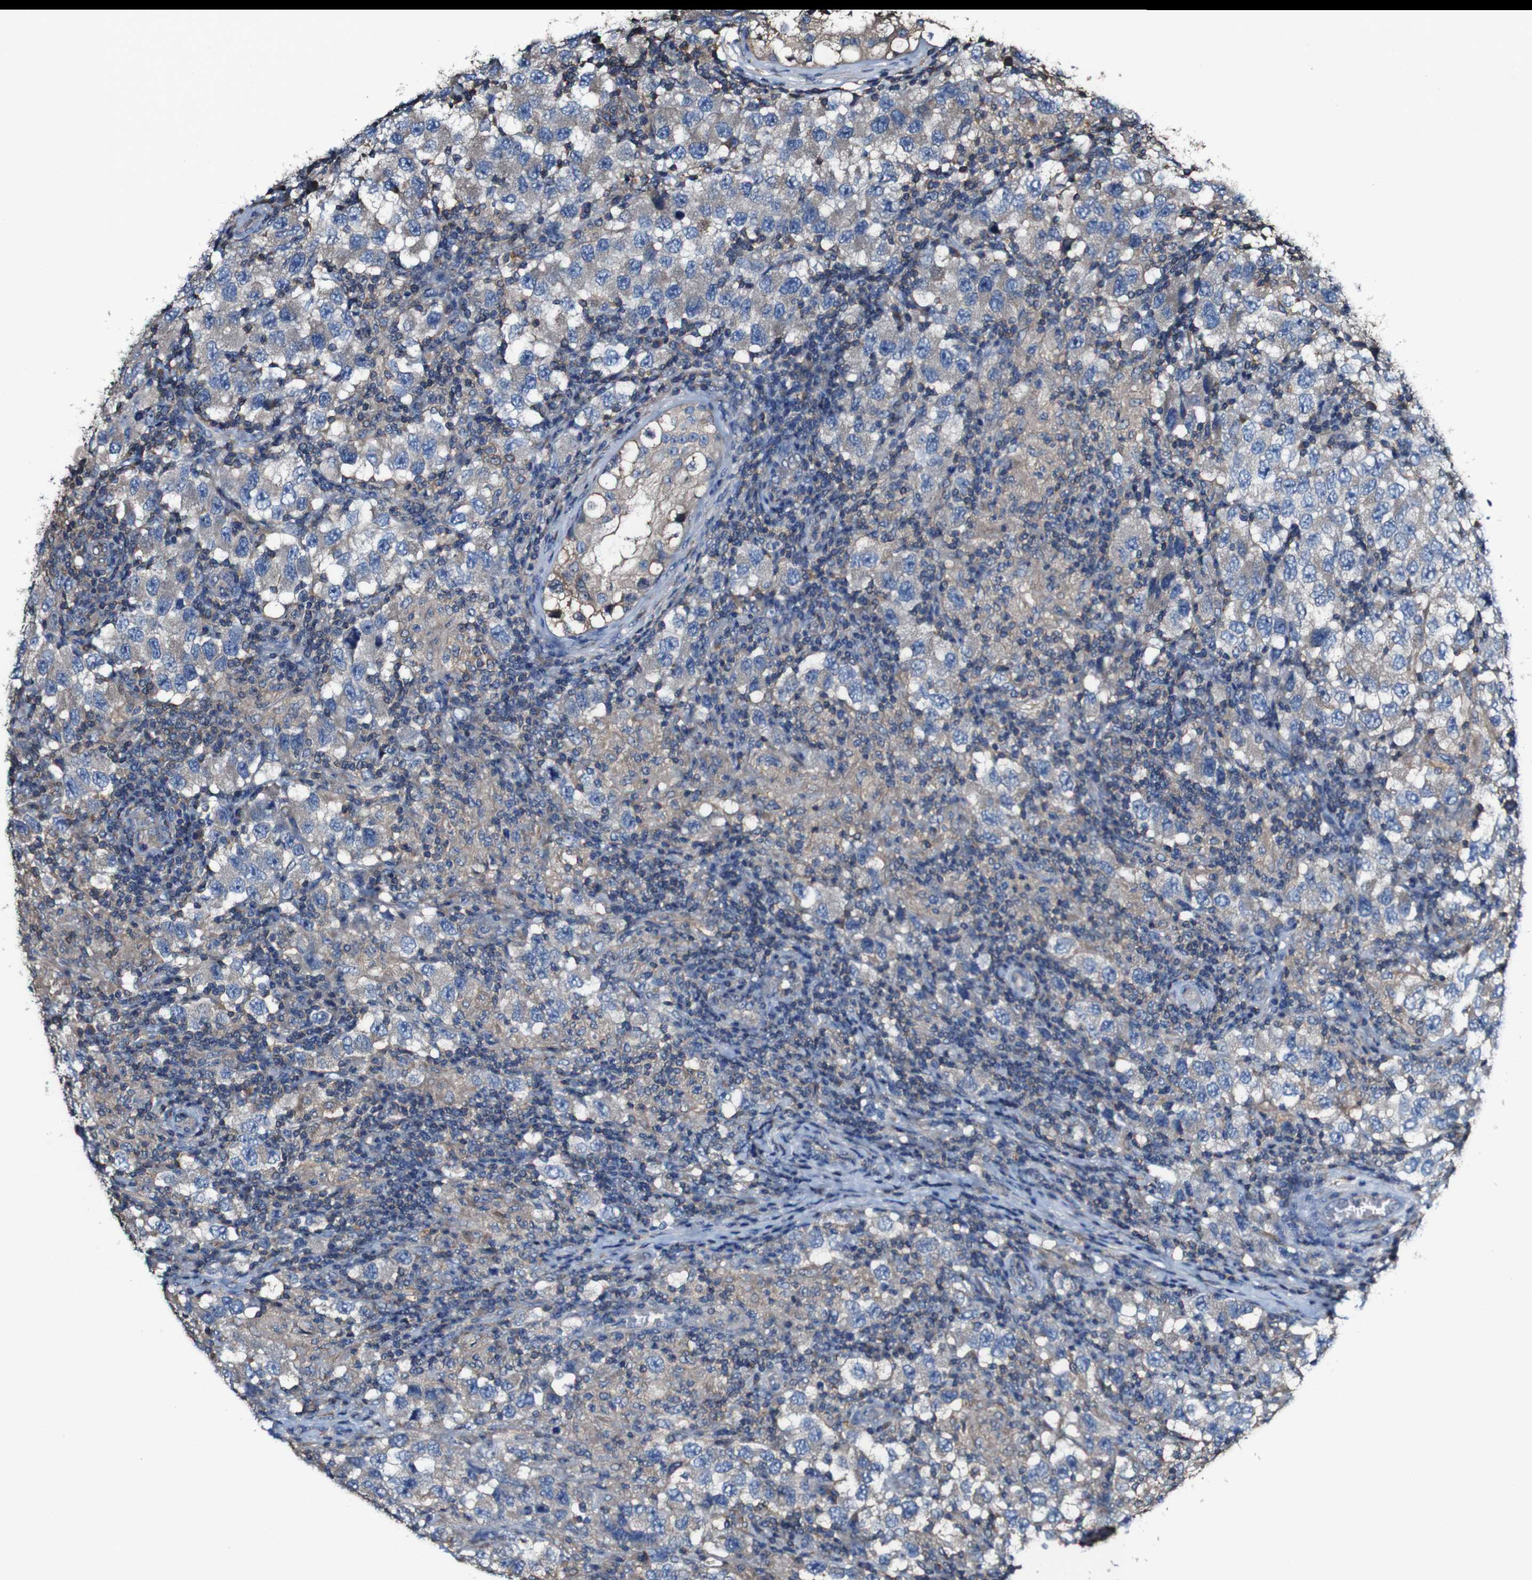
{"staining": {"intensity": "weak", "quantity": "<25%", "location": "cytoplasmic/membranous"}, "tissue": "testis cancer", "cell_type": "Tumor cells", "image_type": "cancer", "snomed": [{"axis": "morphology", "description": "Carcinoma, Embryonal, NOS"}, {"axis": "topography", "description": "Testis"}], "caption": "This histopathology image is of testis cancer stained with immunohistochemistry (IHC) to label a protein in brown with the nuclei are counter-stained blue. There is no expression in tumor cells.", "gene": "PTPRR", "patient": {"sex": "male", "age": 21}}